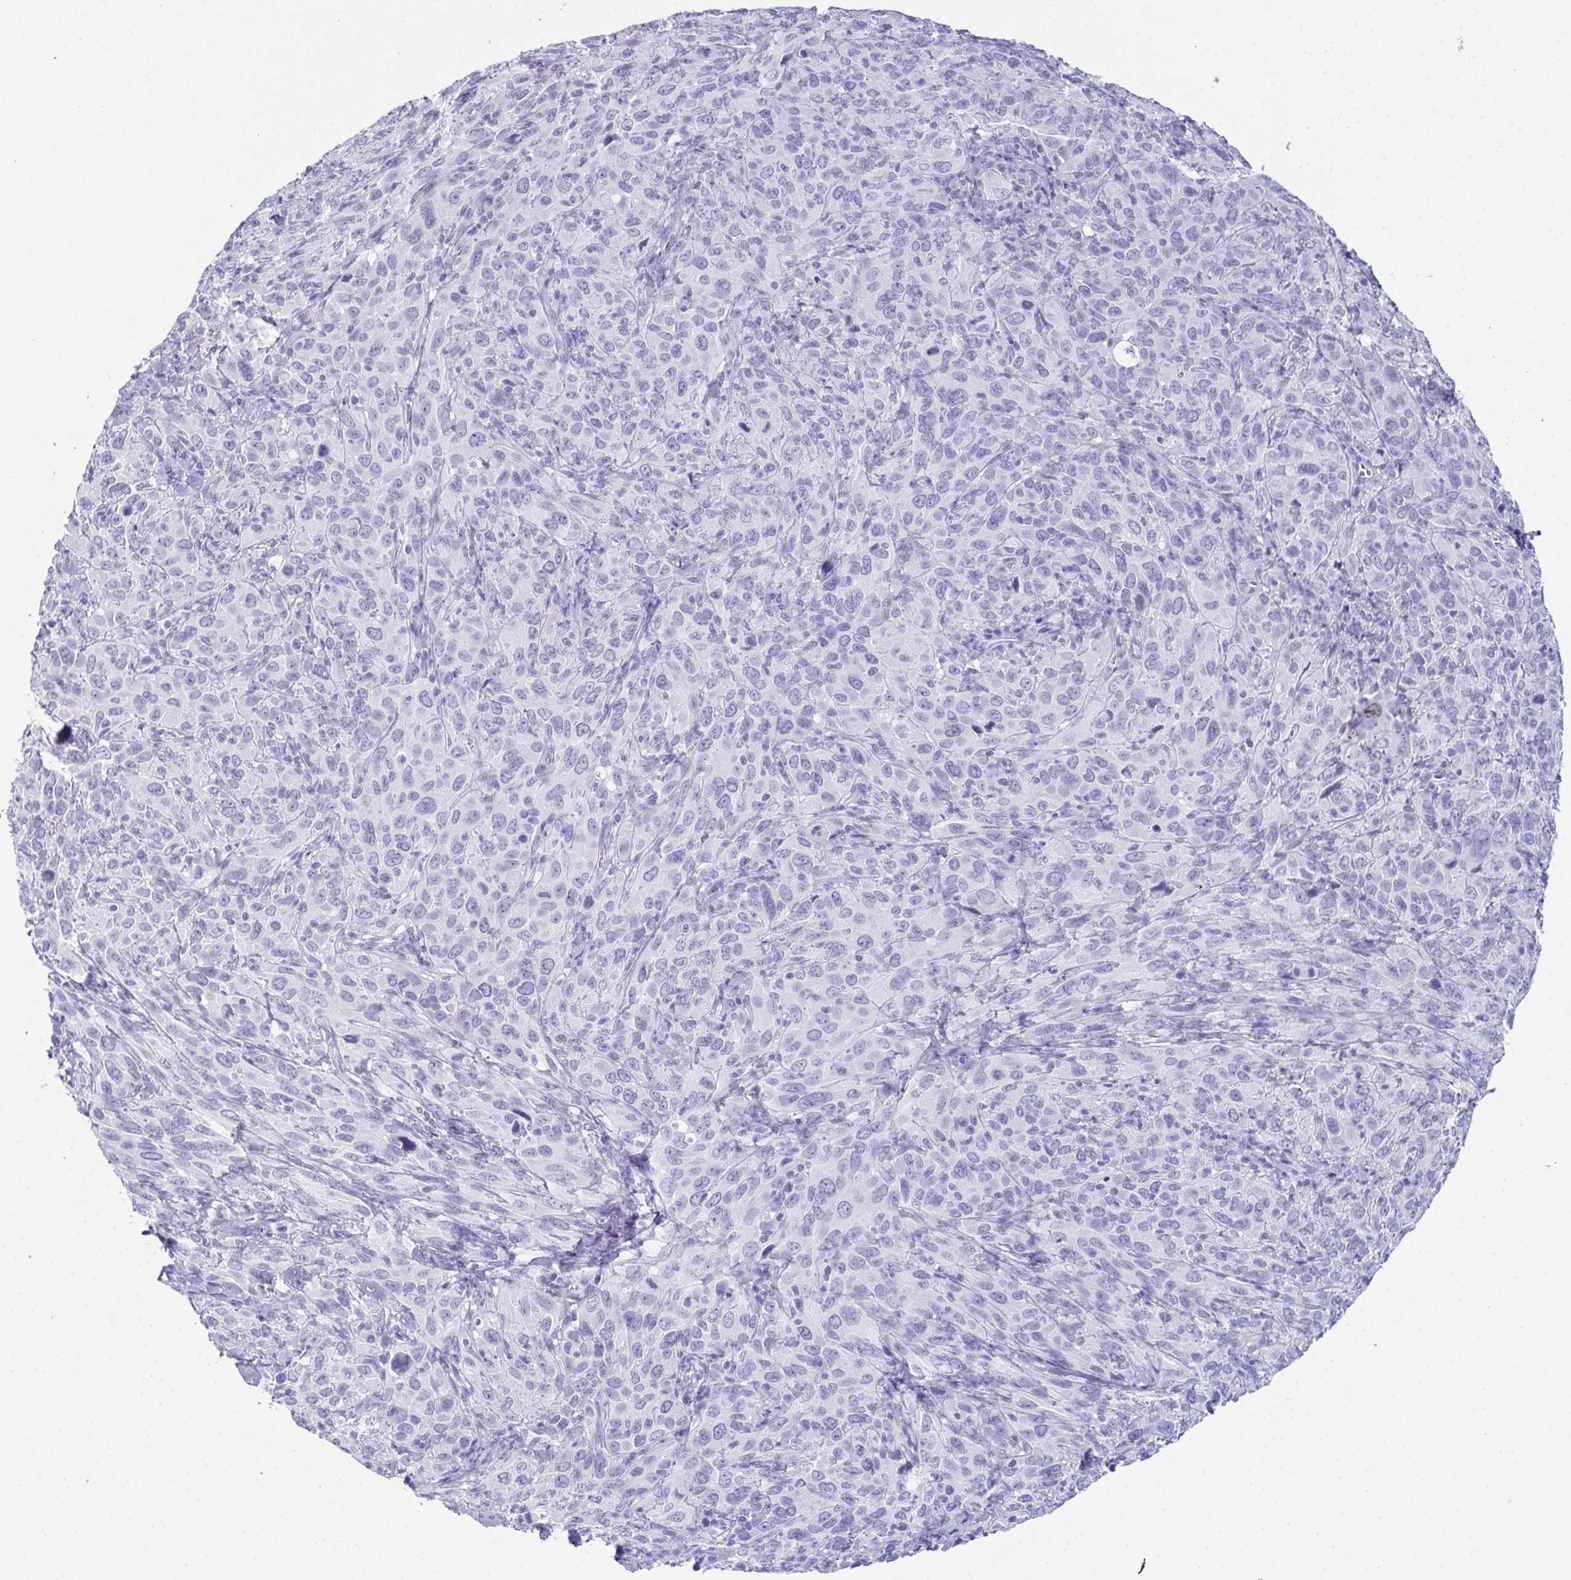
{"staining": {"intensity": "negative", "quantity": "none", "location": "none"}, "tissue": "cervical cancer", "cell_type": "Tumor cells", "image_type": "cancer", "snomed": [{"axis": "morphology", "description": "Normal tissue, NOS"}, {"axis": "morphology", "description": "Squamous cell carcinoma, NOS"}, {"axis": "topography", "description": "Cervix"}], "caption": "Cervical cancer (squamous cell carcinoma) was stained to show a protein in brown. There is no significant positivity in tumor cells. (Stains: DAB (3,3'-diaminobenzidine) immunohistochemistry with hematoxylin counter stain, Microscopy: brightfield microscopy at high magnification).", "gene": "TEX19", "patient": {"sex": "female", "age": 51}}